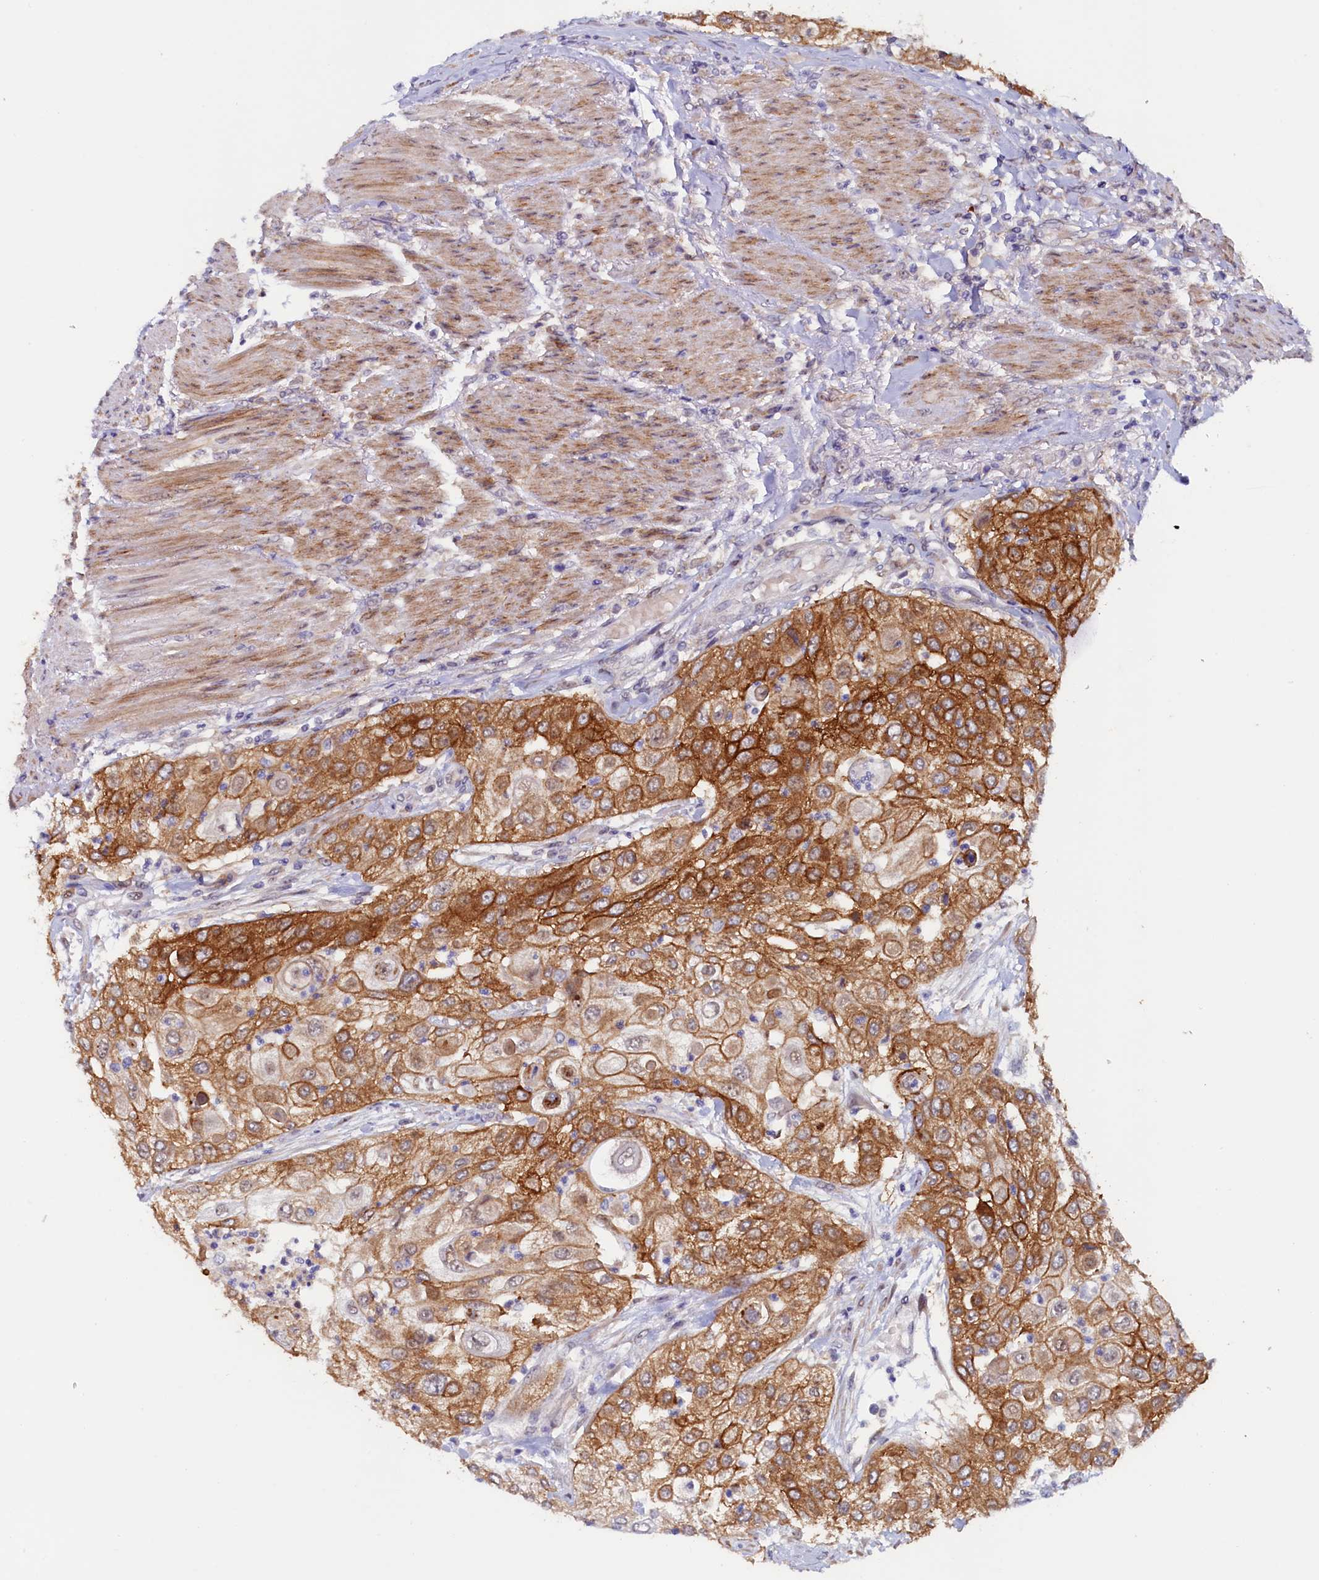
{"staining": {"intensity": "moderate", "quantity": ">75%", "location": "cytoplasmic/membranous"}, "tissue": "urothelial cancer", "cell_type": "Tumor cells", "image_type": "cancer", "snomed": [{"axis": "morphology", "description": "Urothelial carcinoma, High grade"}, {"axis": "topography", "description": "Urinary bladder"}], "caption": "Protein analysis of urothelial cancer tissue exhibits moderate cytoplasmic/membranous positivity in about >75% of tumor cells.", "gene": "PACSIN3", "patient": {"sex": "female", "age": 79}}